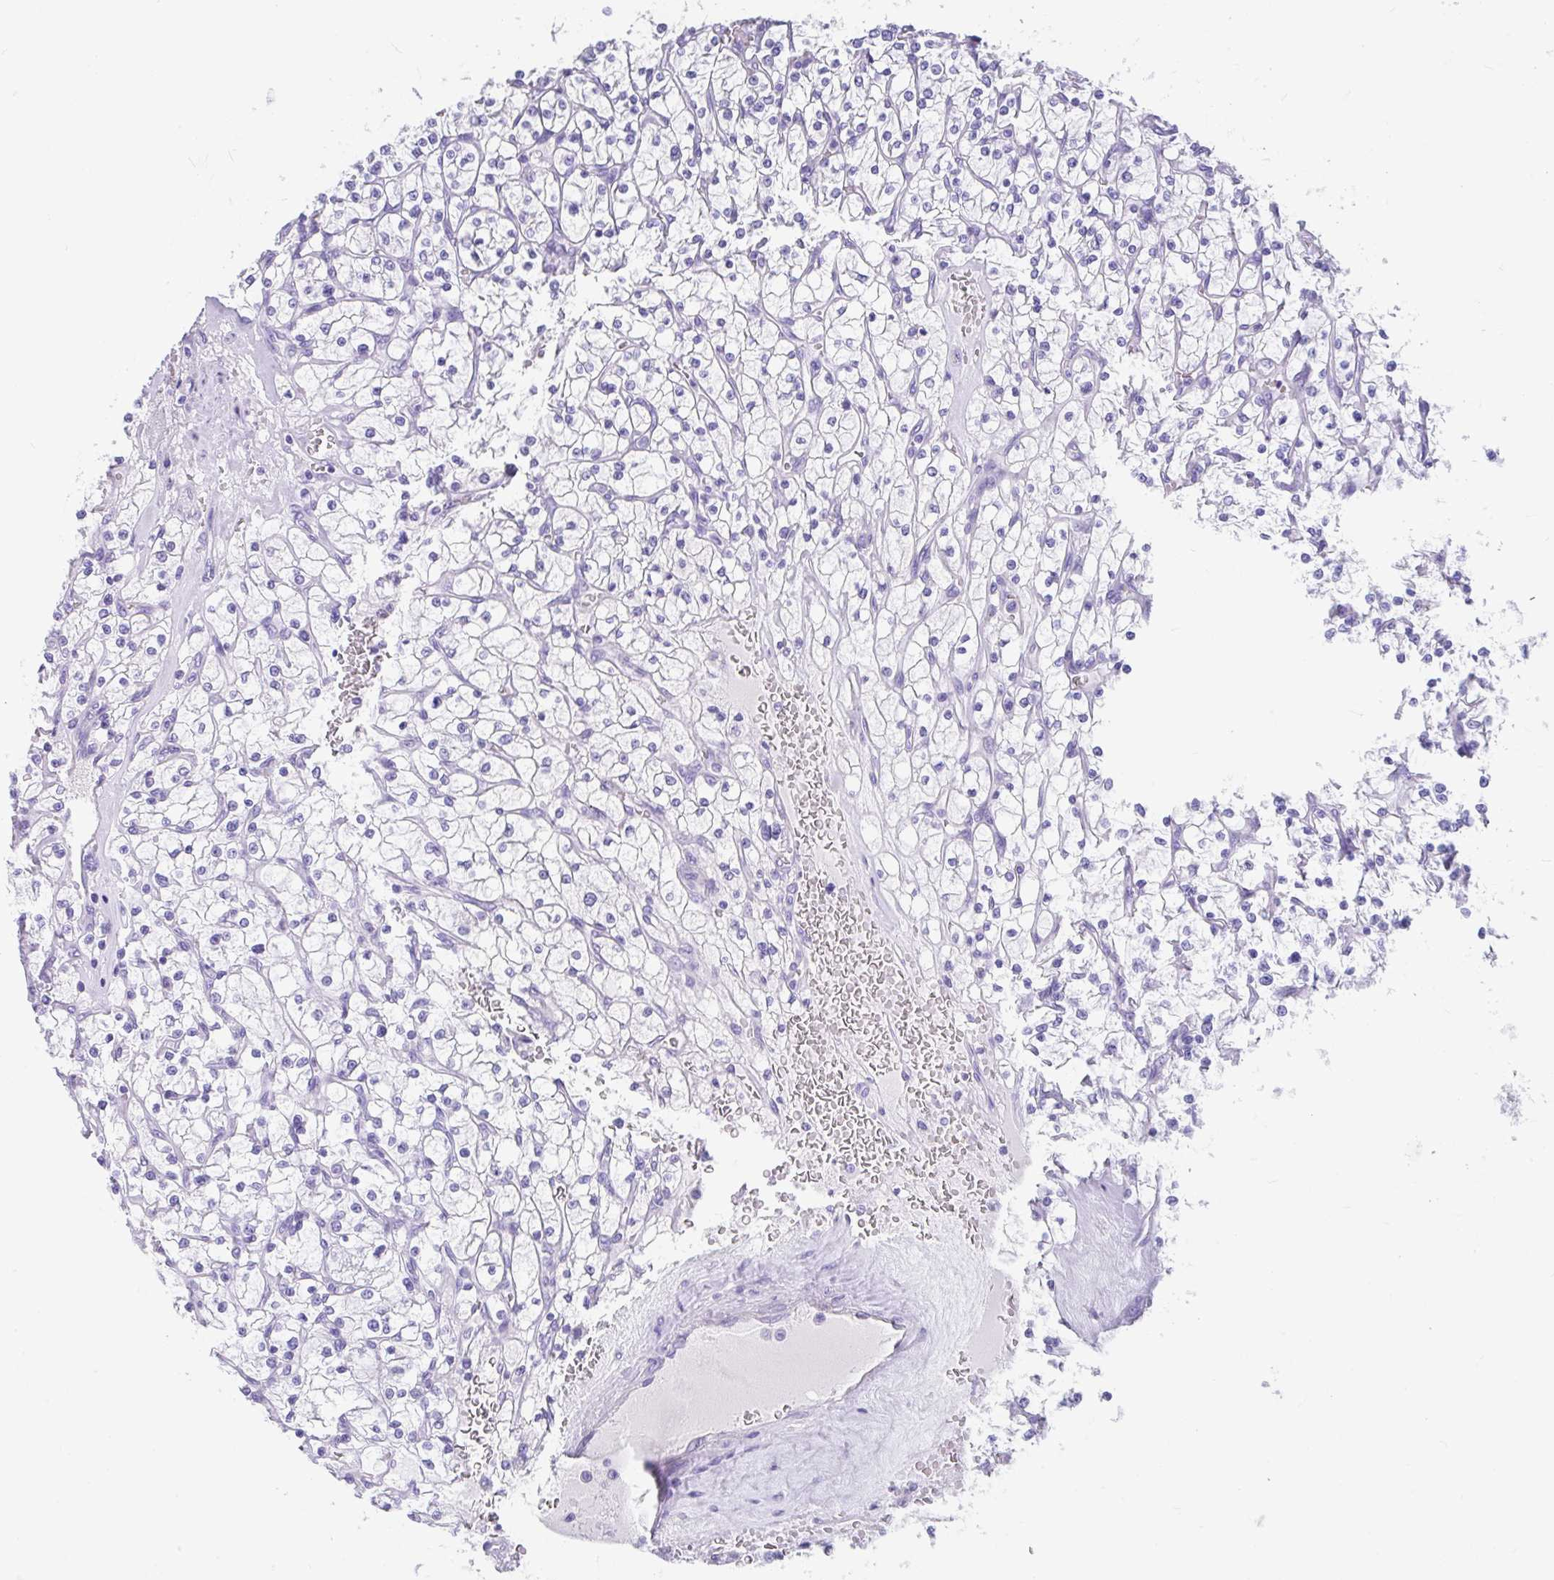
{"staining": {"intensity": "negative", "quantity": "none", "location": "none"}, "tissue": "renal cancer", "cell_type": "Tumor cells", "image_type": "cancer", "snomed": [{"axis": "morphology", "description": "Adenocarcinoma, NOS"}, {"axis": "topography", "description": "Kidney"}], "caption": "DAB (3,3'-diaminobenzidine) immunohistochemical staining of human renal cancer shows no significant expression in tumor cells. (IHC, brightfield microscopy, high magnification).", "gene": "FAM107A", "patient": {"sex": "female", "age": 64}}